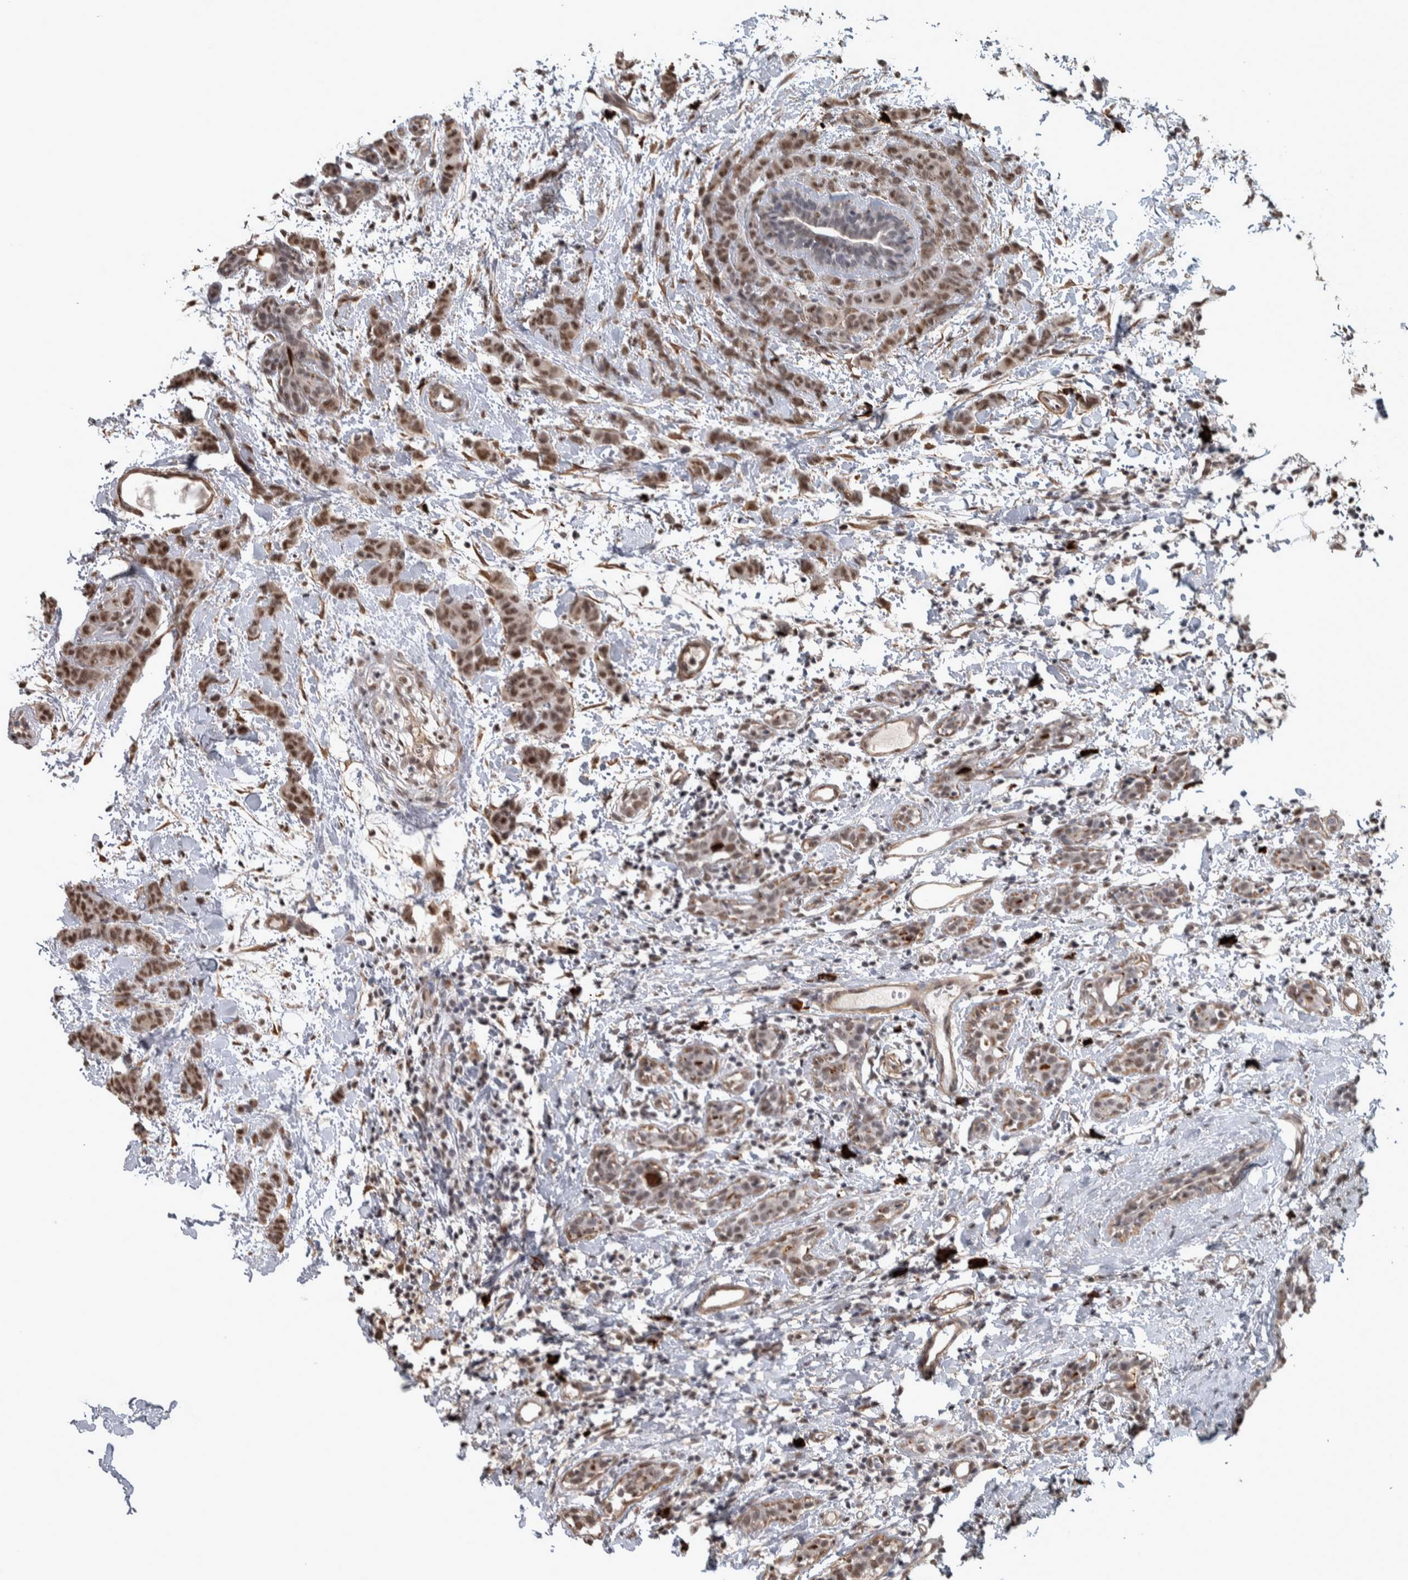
{"staining": {"intensity": "moderate", "quantity": ">75%", "location": "nuclear"}, "tissue": "breast cancer", "cell_type": "Tumor cells", "image_type": "cancer", "snomed": [{"axis": "morphology", "description": "Normal tissue, NOS"}, {"axis": "morphology", "description": "Duct carcinoma"}, {"axis": "topography", "description": "Breast"}], "caption": "IHC staining of breast cancer, which exhibits medium levels of moderate nuclear expression in approximately >75% of tumor cells indicating moderate nuclear protein staining. The staining was performed using DAB (3,3'-diaminobenzidine) (brown) for protein detection and nuclei were counterstained in hematoxylin (blue).", "gene": "DDX42", "patient": {"sex": "female", "age": 40}}